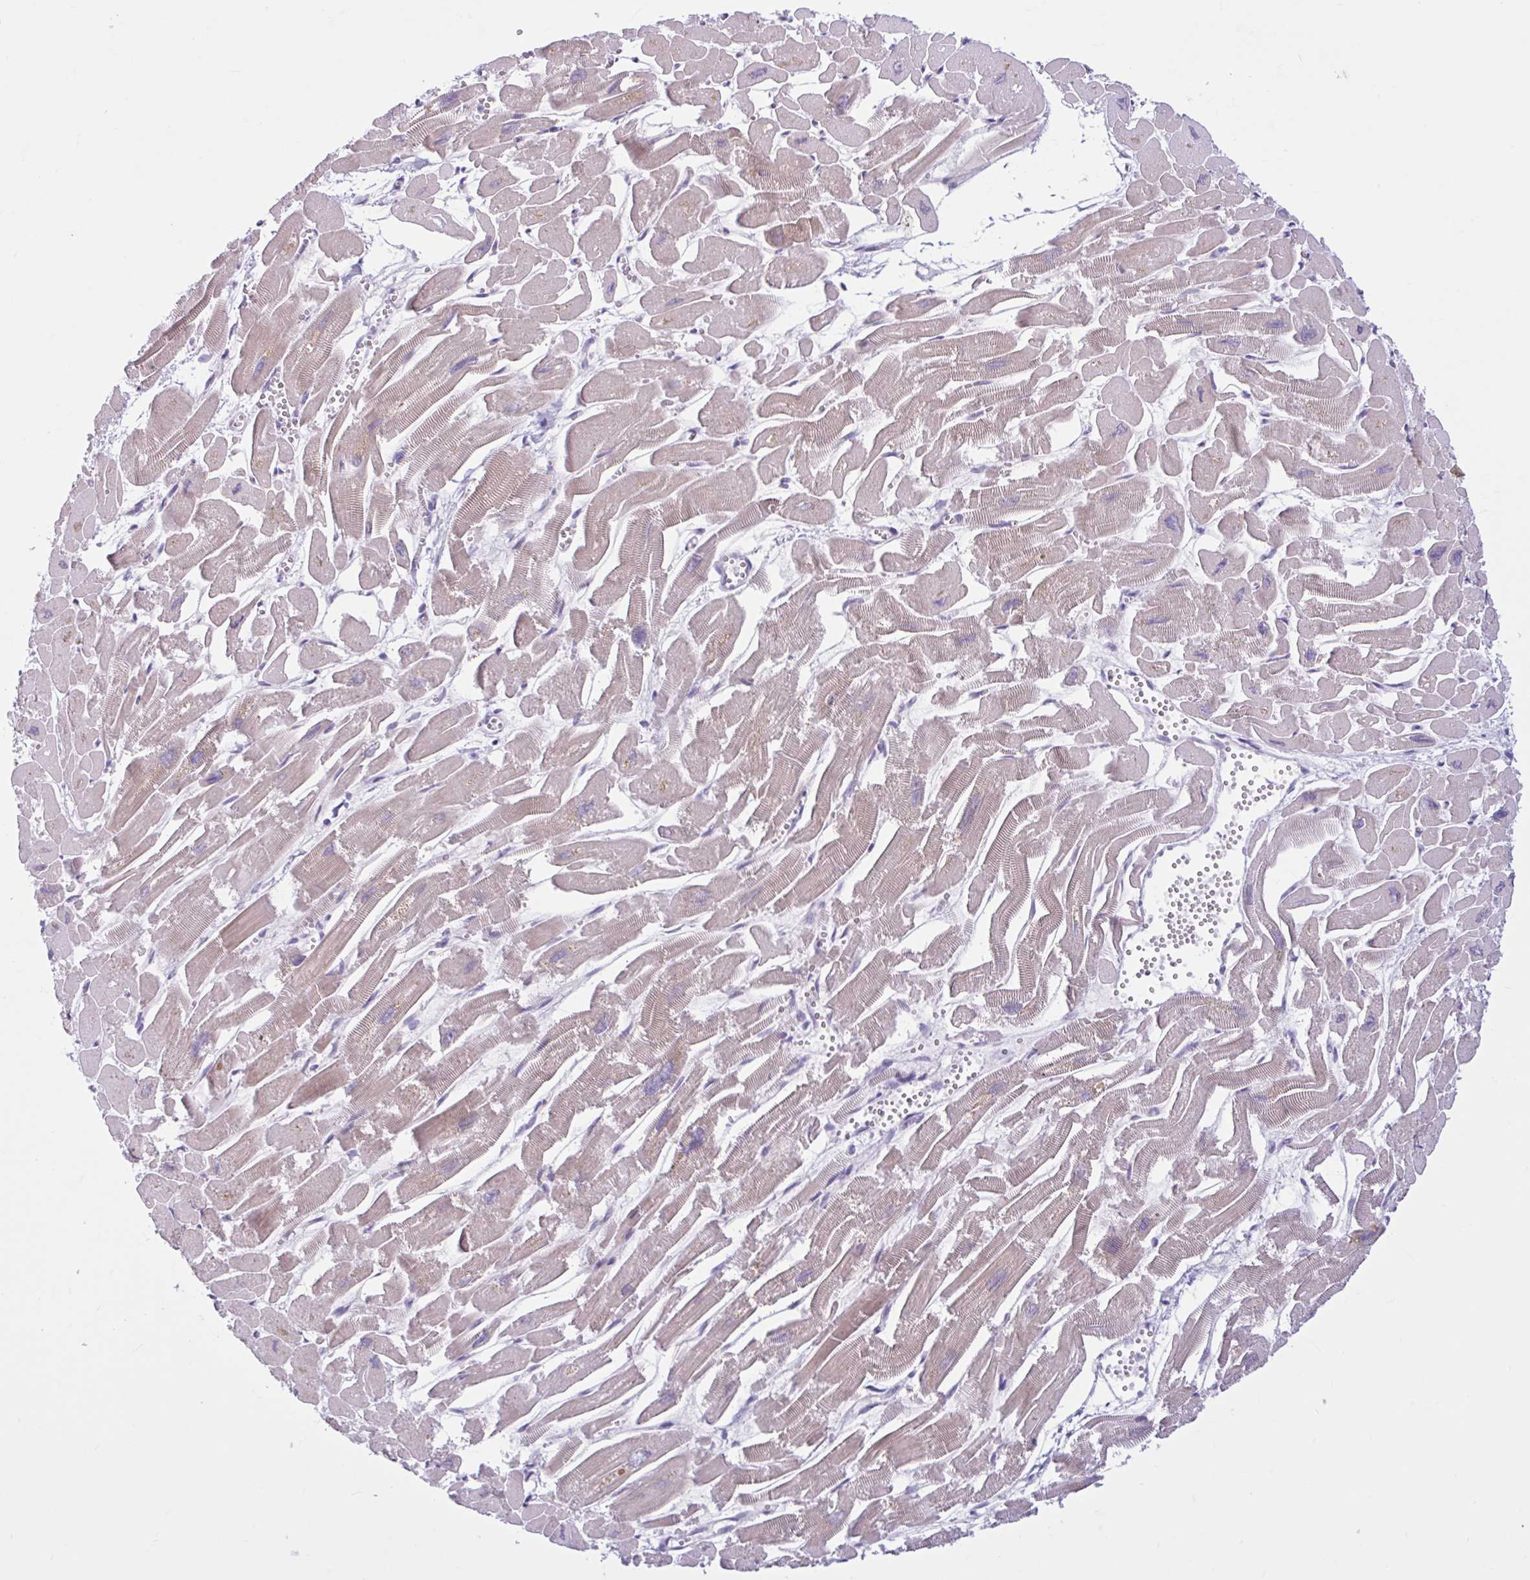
{"staining": {"intensity": "moderate", "quantity": "25%-75%", "location": "cytoplasmic/membranous"}, "tissue": "heart muscle", "cell_type": "Cardiomyocytes", "image_type": "normal", "snomed": [{"axis": "morphology", "description": "Normal tissue, NOS"}, {"axis": "topography", "description": "Heart"}], "caption": "A brown stain highlights moderate cytoplasmic/membranous expression of a protein in cardiomyocytes of normal human heart muscle. Using DAB (brown) and hematoxylin (blue) stains, captured at high magnification using brightfield microscopy.", "gene": "FAM153A", "patient": {"sex": "male", "age": 54}}